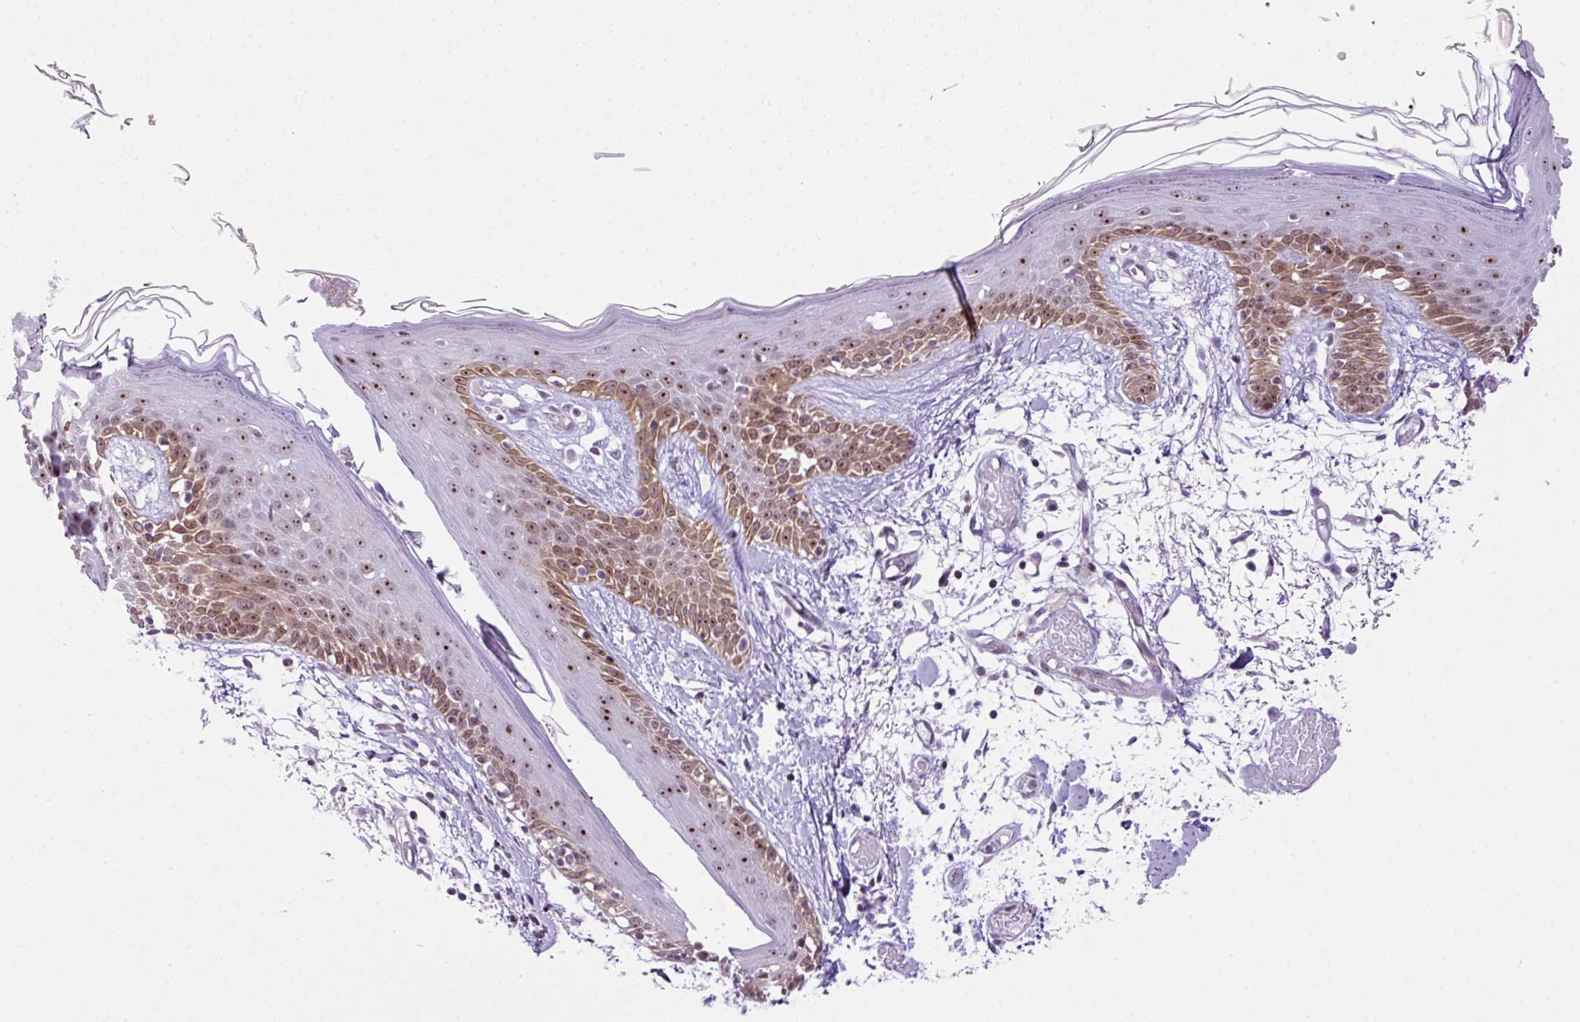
{"staining": {"intensity": "negative", "quantity": "none", "location": "none"}, "tissue": "skin", "cell_type": "Fibroblasts", "image_type": "normal", "snomed": [{"axis": "morphology", "description": "Normal tissue, NOS"}, {"axis": "topography", "description": "Skin"}], "caption": "The micrograph exhibits no staining of fibroblasts in normal skin.", "gene": "CCDC137", "patient": {"sex": "male", "age": 79}}